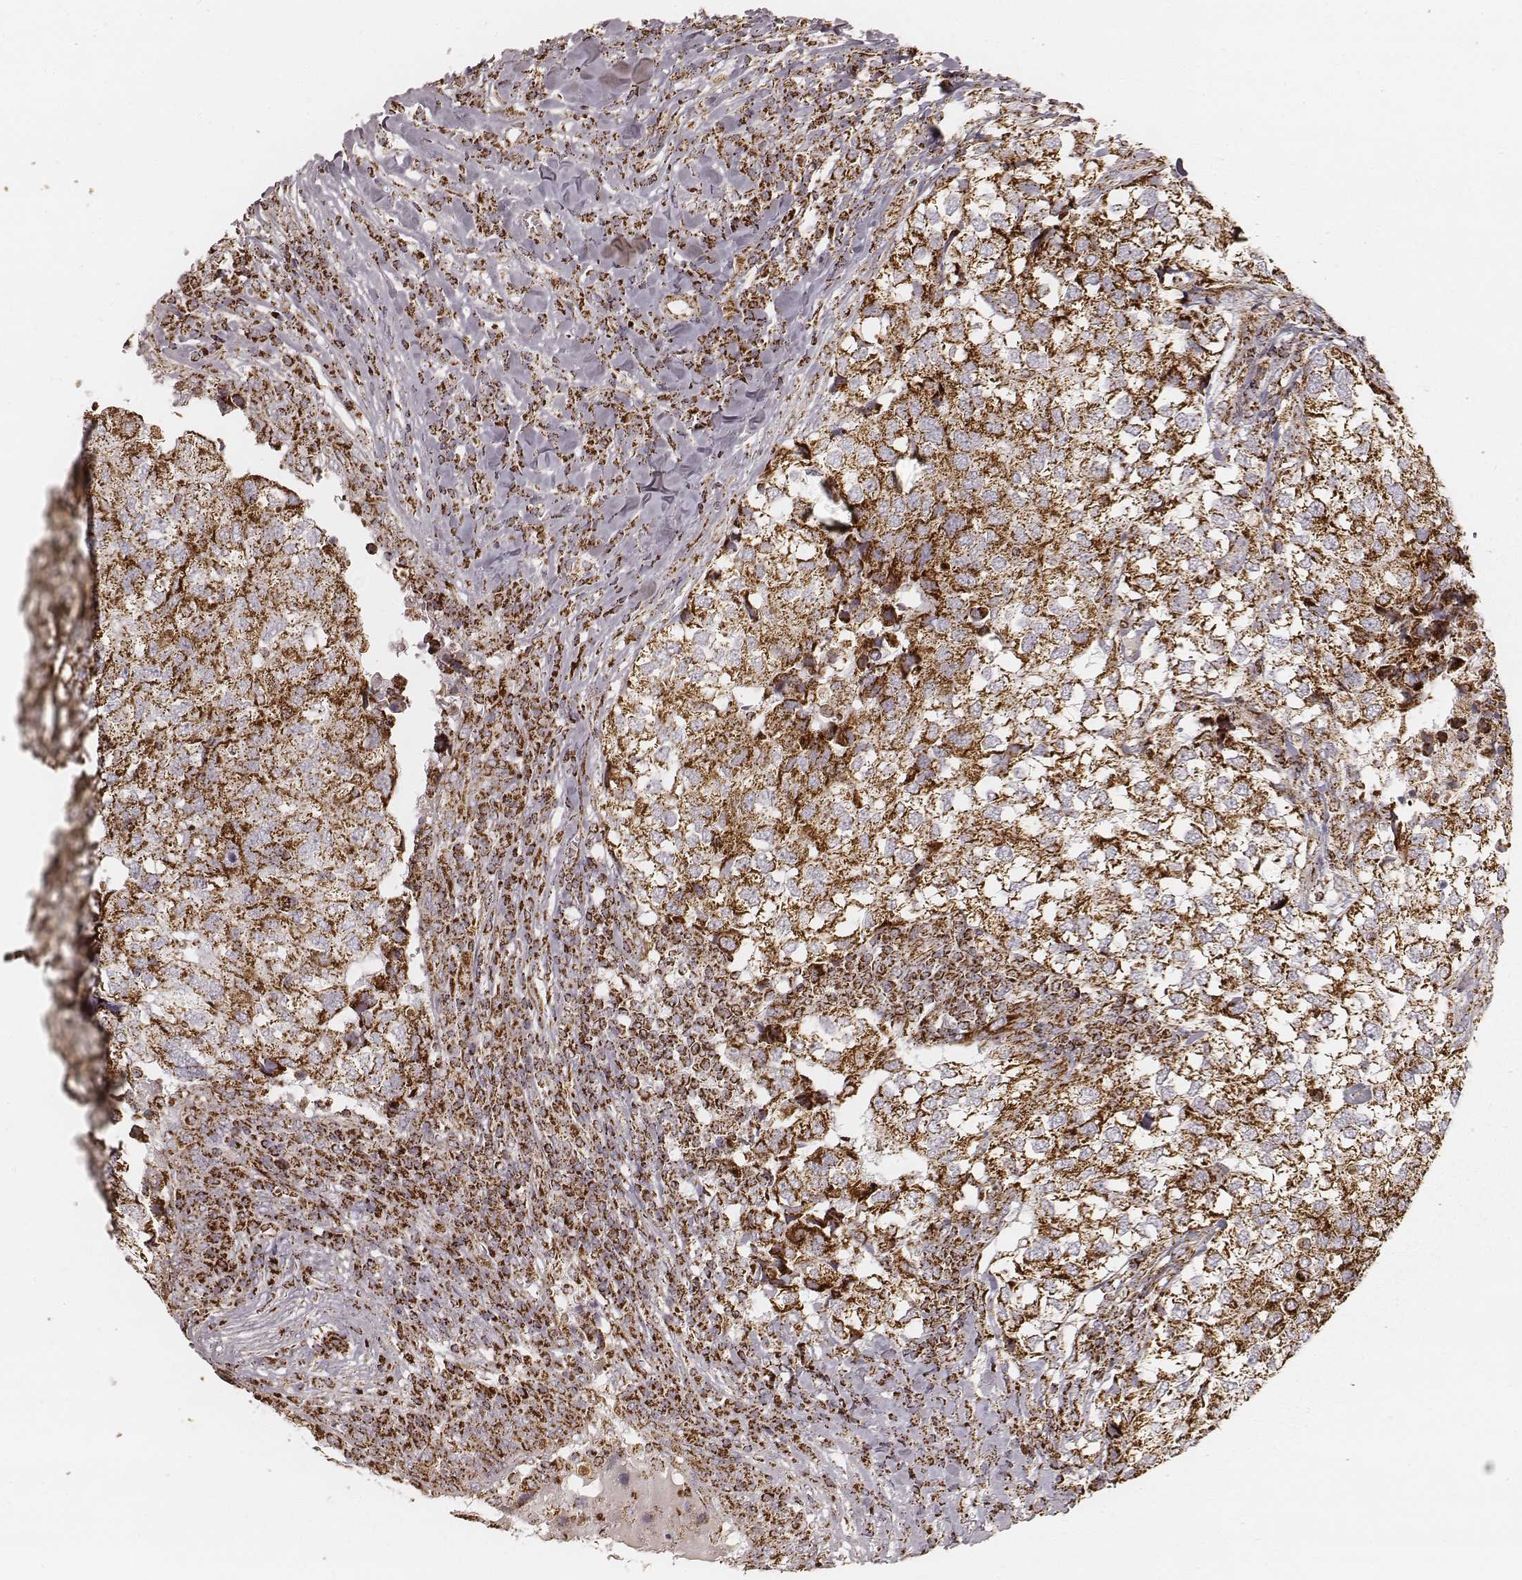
{"staining": {"intensity": "strong", "quantity": ">75%", "location": "cytoplasmic/membranous"}, "tissue": "breast cancer", "cell_type": "Tumor cells", "image_type": "cancer", "snomed": [{"axis": "morphology", "description": "Duct carcinoma"}, {"axis": "topography", "description": "Breast"}], "caption": "DAB immunohistochemical staining of breast cancer reveals strong cytoplasmic/membranous protein staining in about >75% of tumor cells.", "gene": "CS", "patient": {"sex": "female", "age": 30}}